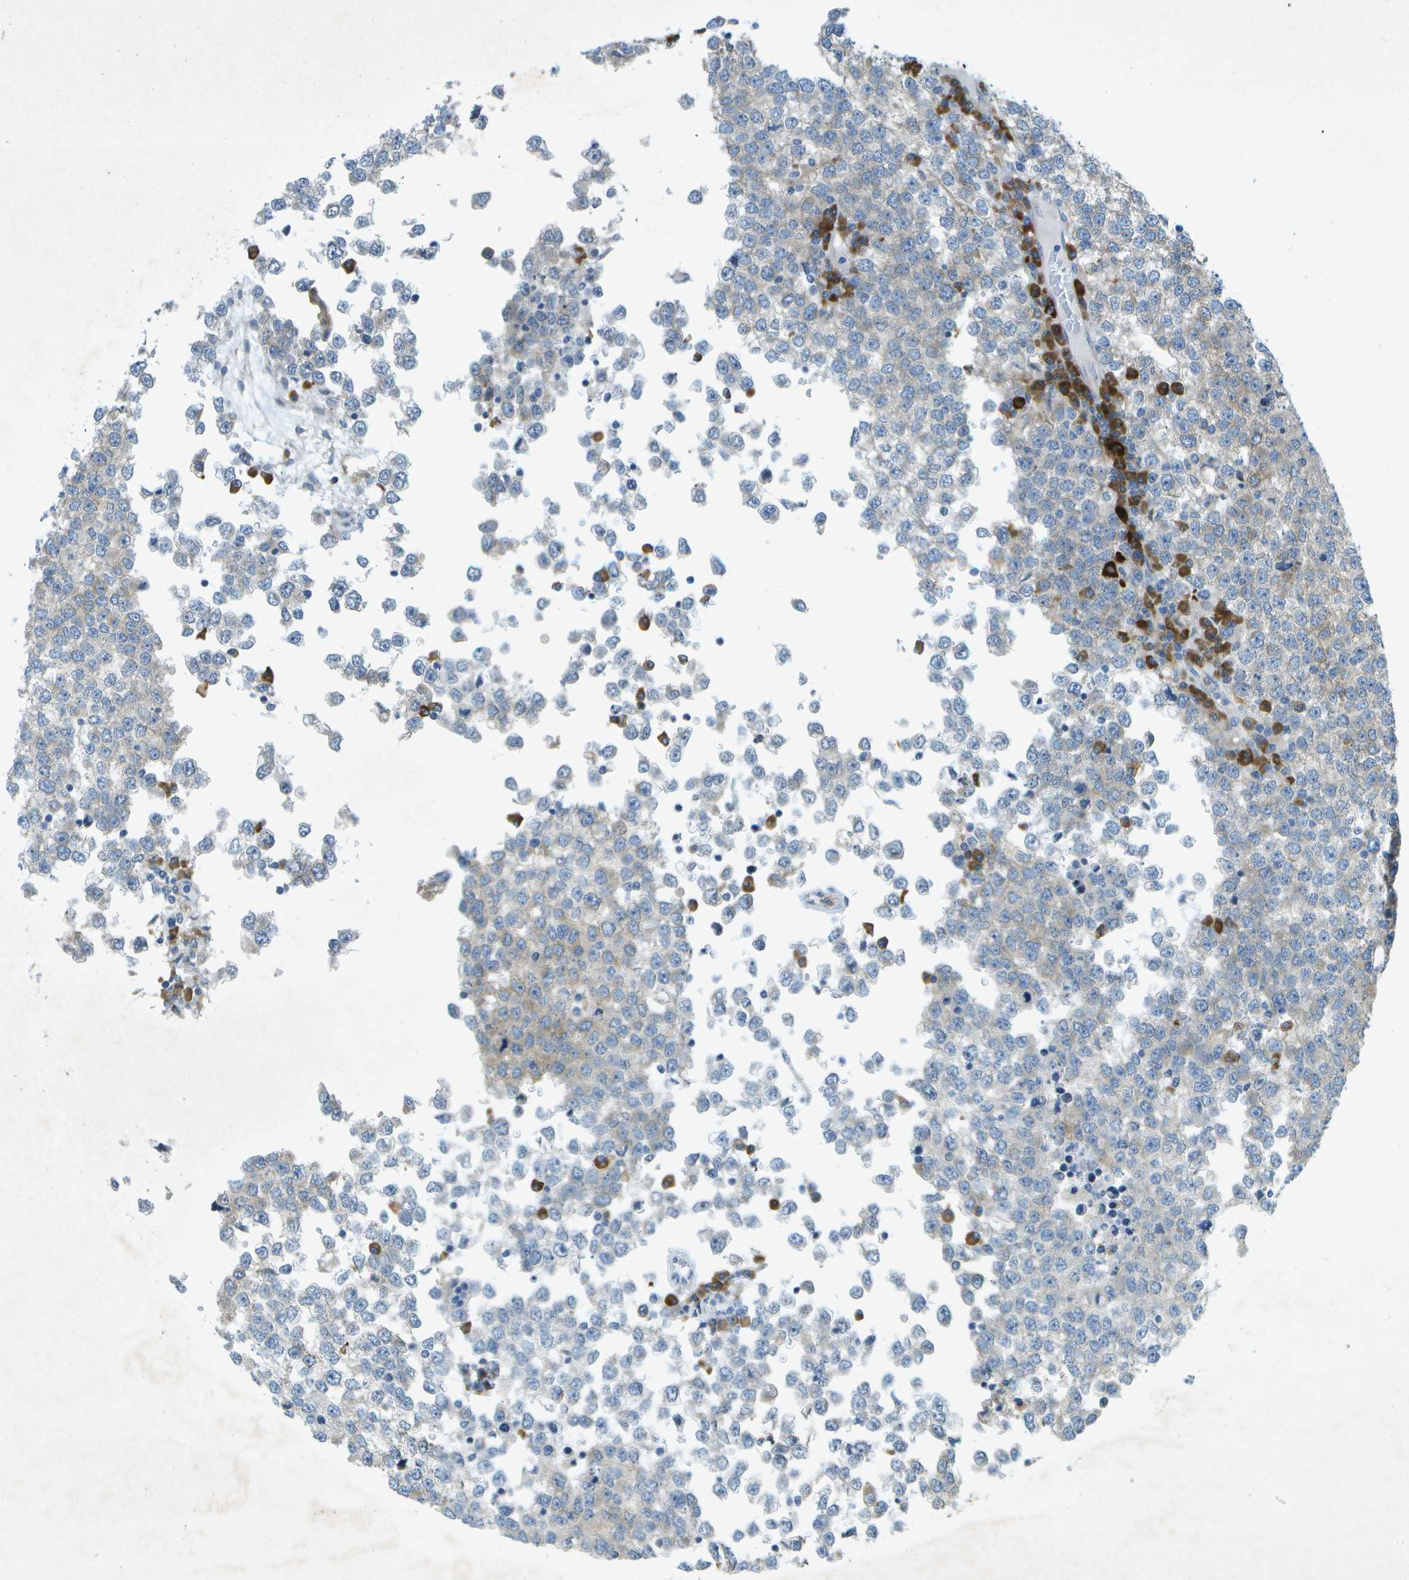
{"staining": {"intensity": "weak", "quantity": "<25%", "location": "cytoplasmic/membranous"}, "tissue": "testis cancer", "cell_type": "Tumor cells", "image_type": "cancer", "snomed": [{"axis": "morphology", "description": "Seminoma, NOS"}, {"axis": "topography", "description": "Testis"}], "caption": "High power microscopy image of an immunohistochemistry image of seminoma (testis), revealing no significant positivity in tumor cells.", "gene": "WNK2", "patient": {"sex": "male", "age": 65}}